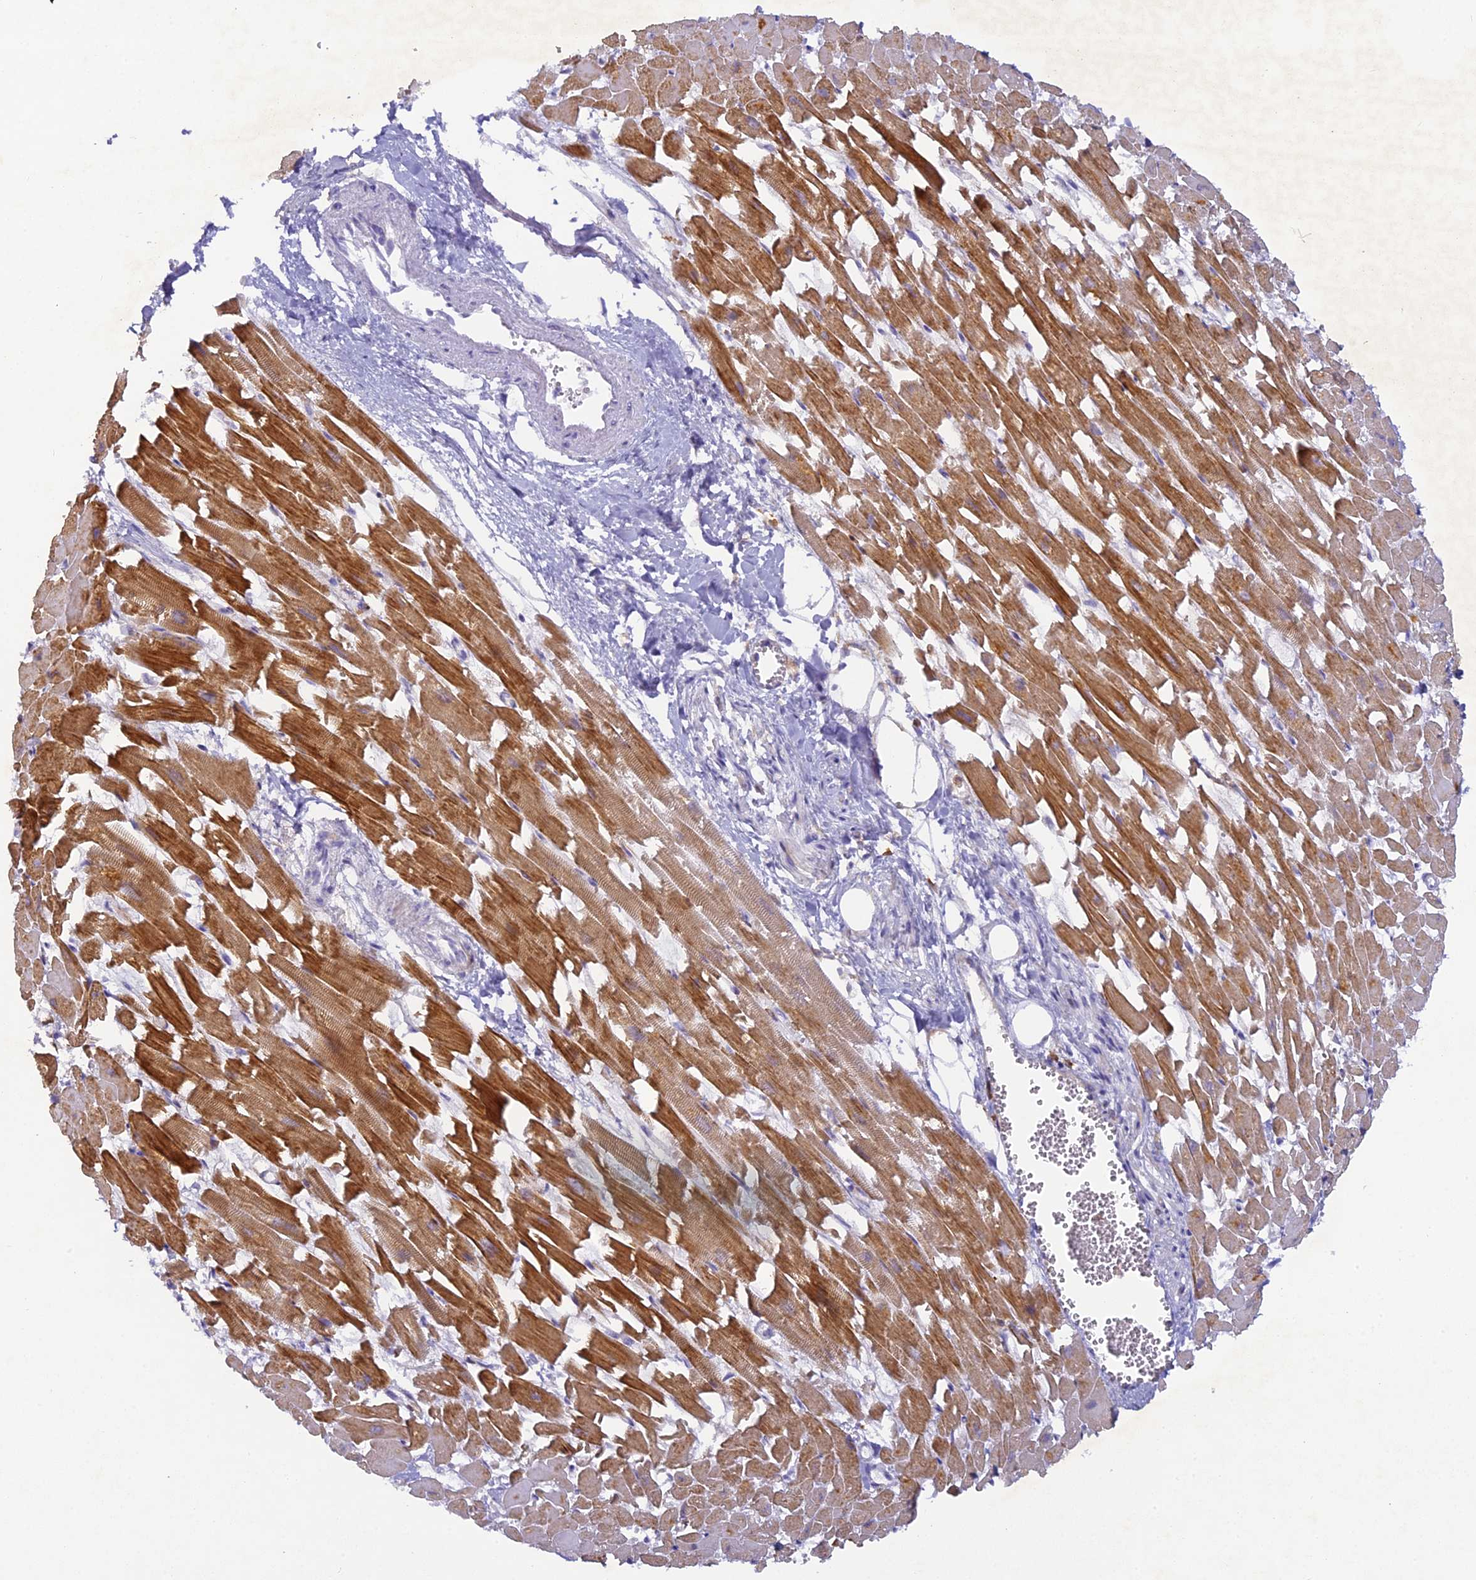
{"staining": {"intensity": "strong", "quantity": ">75%", "location": "cytoplasmic/membranous"}, "tissue": "heart muscle", "cell_type": "Cardiomyocytes", "image_type": "normal", "snomed": [{"axis": "morphology", "description": "Normal tissue, NOS"}, {"axis": "topography", "description": "Heart"}], "caption": "High-power microscopy captured an immunohistochemistry micrograph of normal heart muscle, revealing strong cytoplasmic/membranous positivity in approximately >75% of cardiomyocytes.", "gene": "FYB1", "patient": {"sex": "female", "age": 64}}